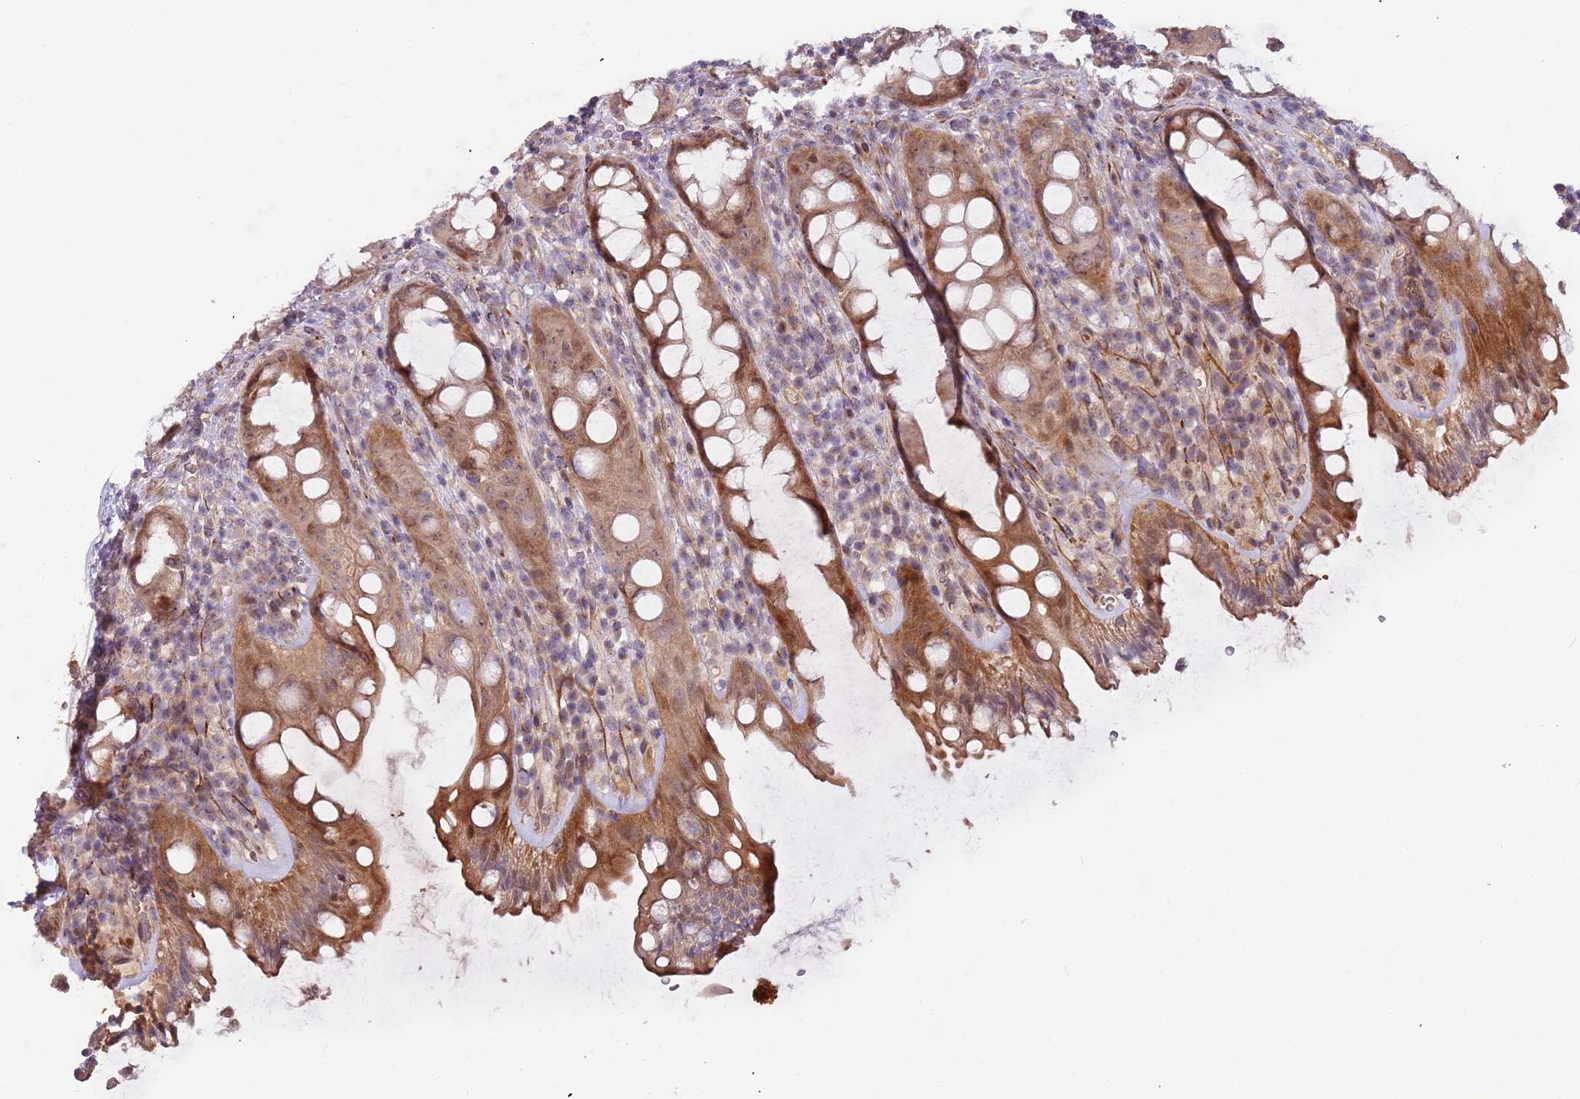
{"staining": {"intensity": "moderate", "quantity": ">75%", "location": "cytoplasmic/membranous,nuclear"}, "tissue": "rectum", "cell_type": "Glandular cells", "image_type": "normal", "snomed": [{"axis": "morphology", "description": "Normal tissue, NOS"}, {"axis": "topography", "description": "Rectum"}], "caption": "Glandular cells show moderate cytoplasmic/membranous,nuclear staining in approximately >75% of cells in benign rectum.", "gene": "TRAPPC6B", "patient": {"sex": "female", "age": 57}}